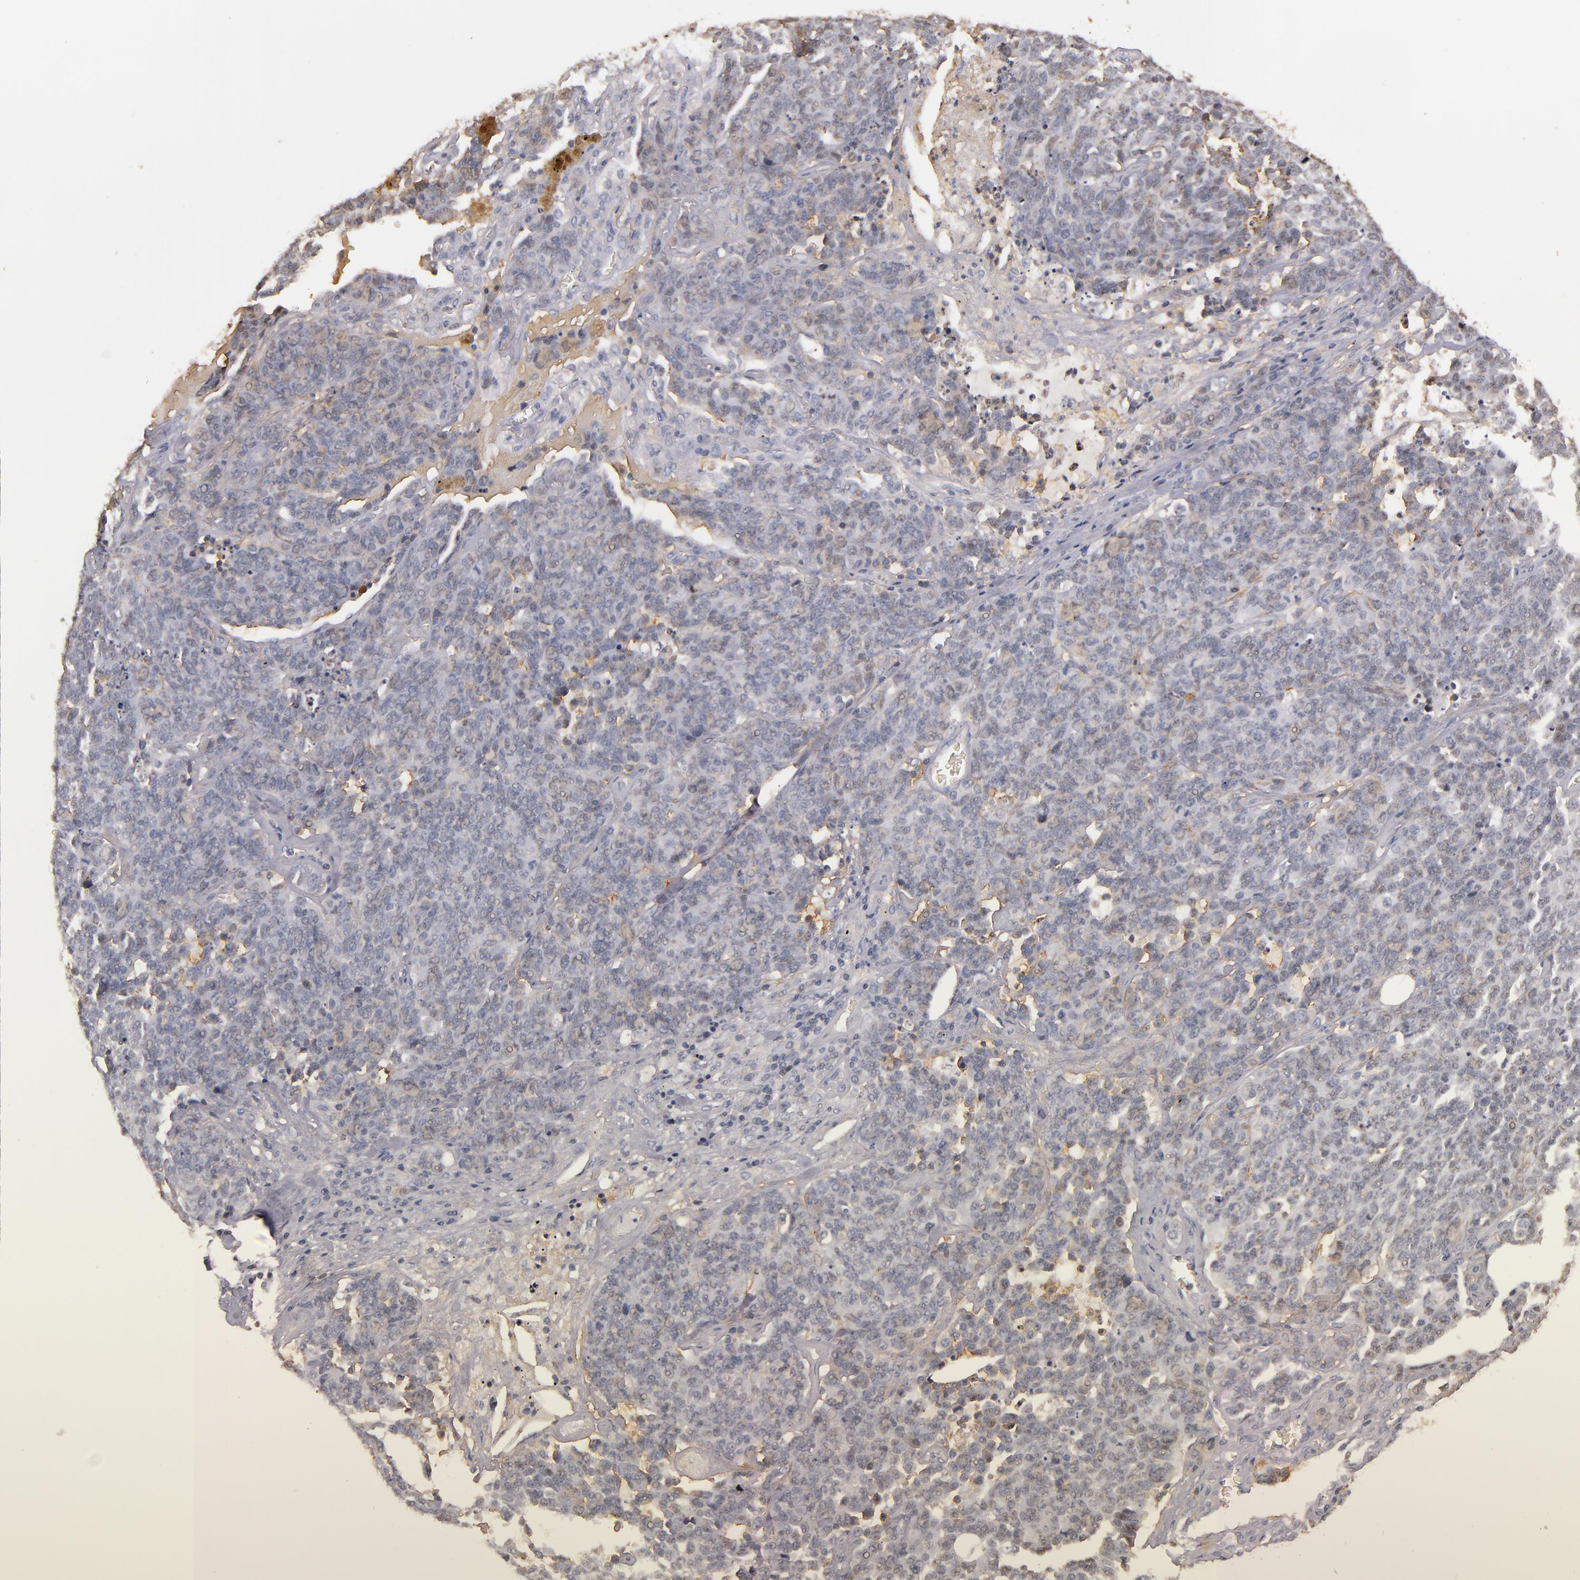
{"staining": {"intensity": "weak", "quantity": "<25%", "location": "cytoplasmic/membranous"}, "tissue": "lung cancer", "cell_type": "Tumor cells", "image_type": "cancer", "snomed": [{"axis": "morphology", "description": "Neoplasm, malignant, NOS"}, {"axis": "topography", "description": "Lung"}], "caption": "The photomicrograph displays no staining of tumor cells in lung cancer.", "gene": "MBL2", "patient": {"sex": "female", "age": 58}}